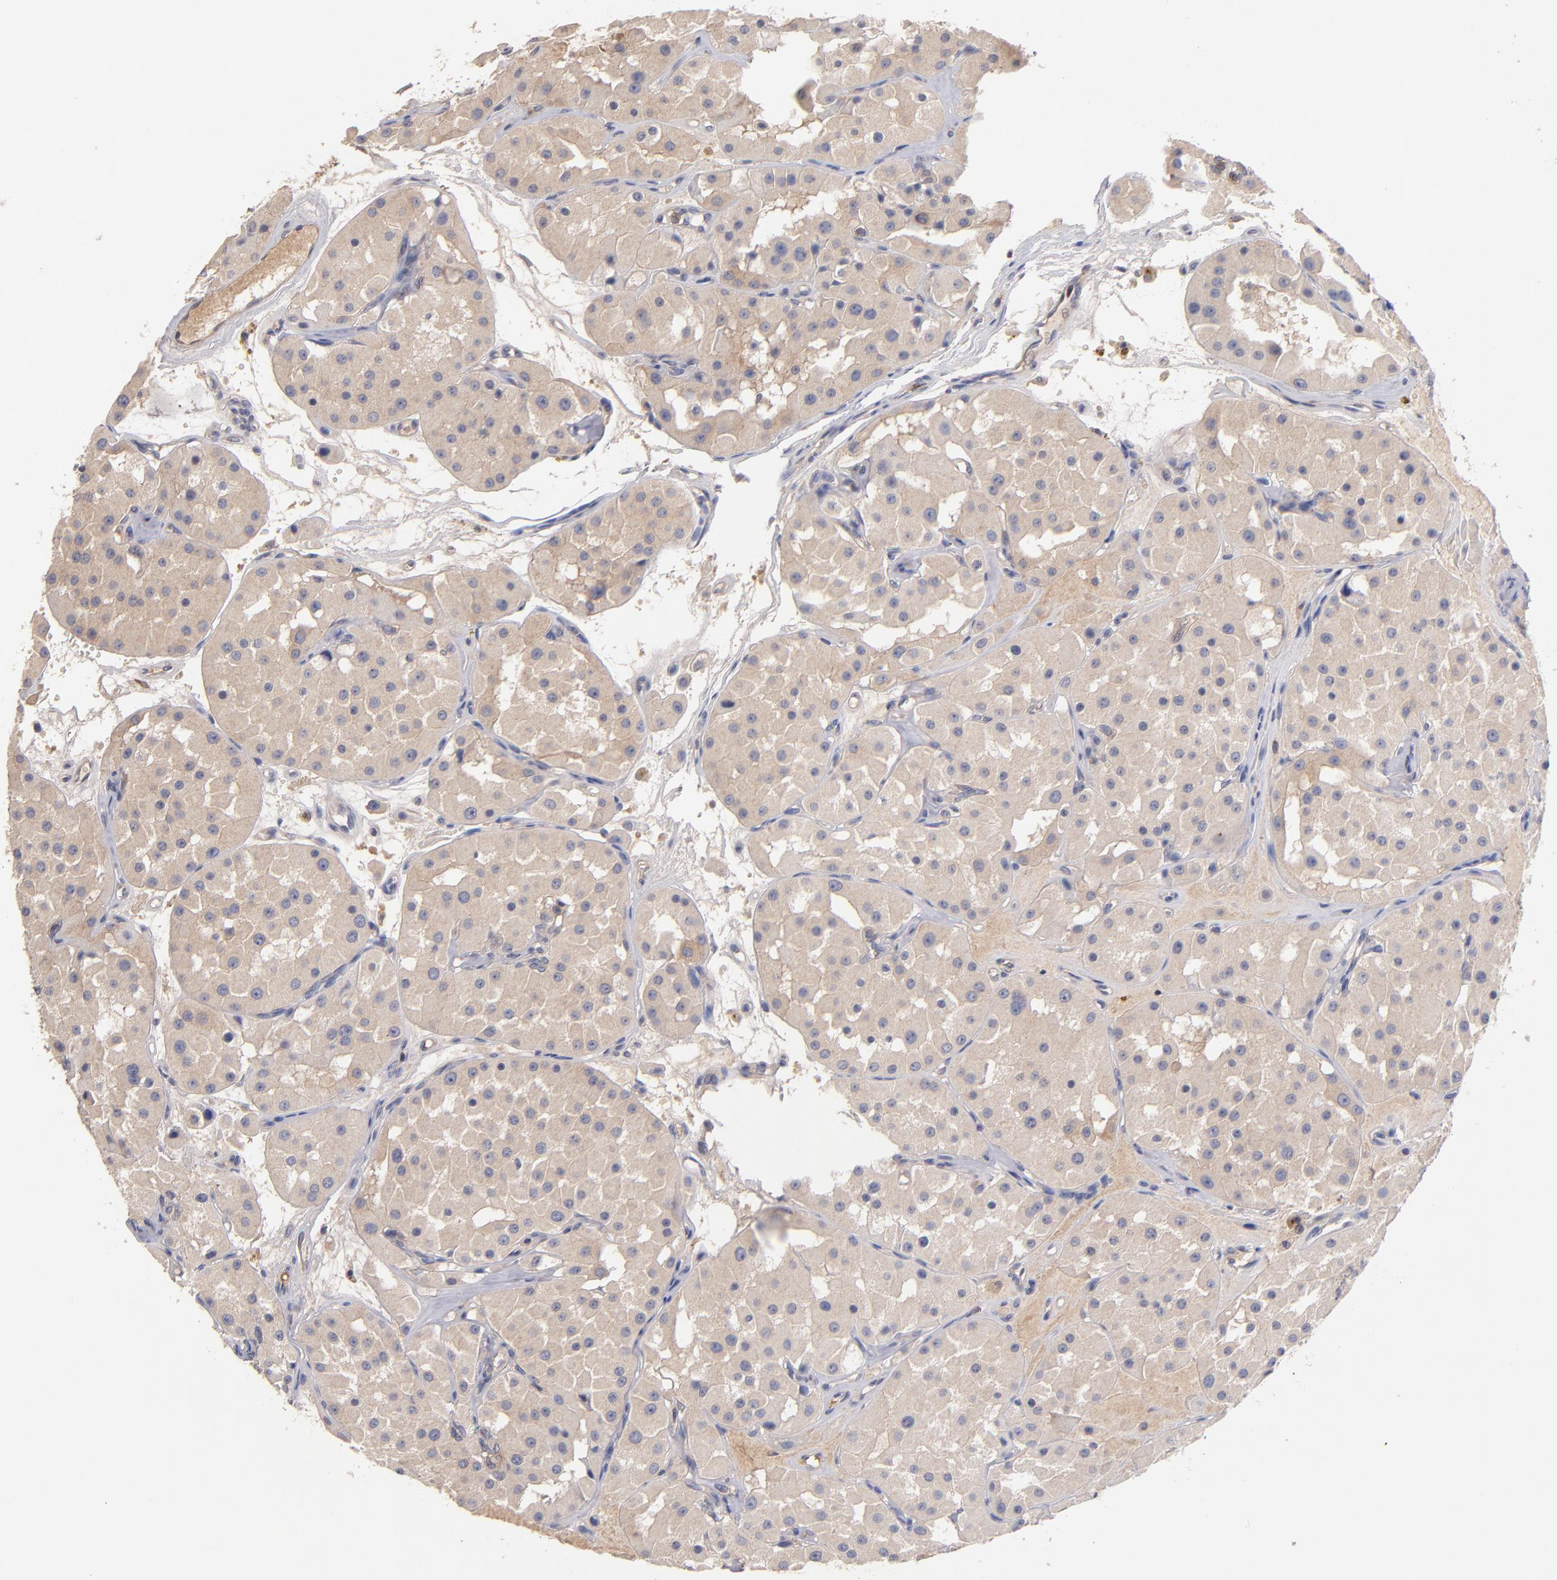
{"staining": {"intensity": "weak", "quantity": ">75%", "location": "cytoplasmic/membranous"}, "tissue": "renal cancer", "cell_type": "Tumor cells", "image_type": "cancer", "snomed": [{"axis": "morphology", "description": "Adenocarcinoma, uncertain malignant potential"}, {"axis": "topography", "description": "Kidney"}], "caption": "Human renal cancer (adenocarcinoma,  uncertain malignant potential) stained with a protein marker demonstrates weak staining in tumor cells.", "gene": "DACT1", "patient": {"sex": "male", "age": 63}}